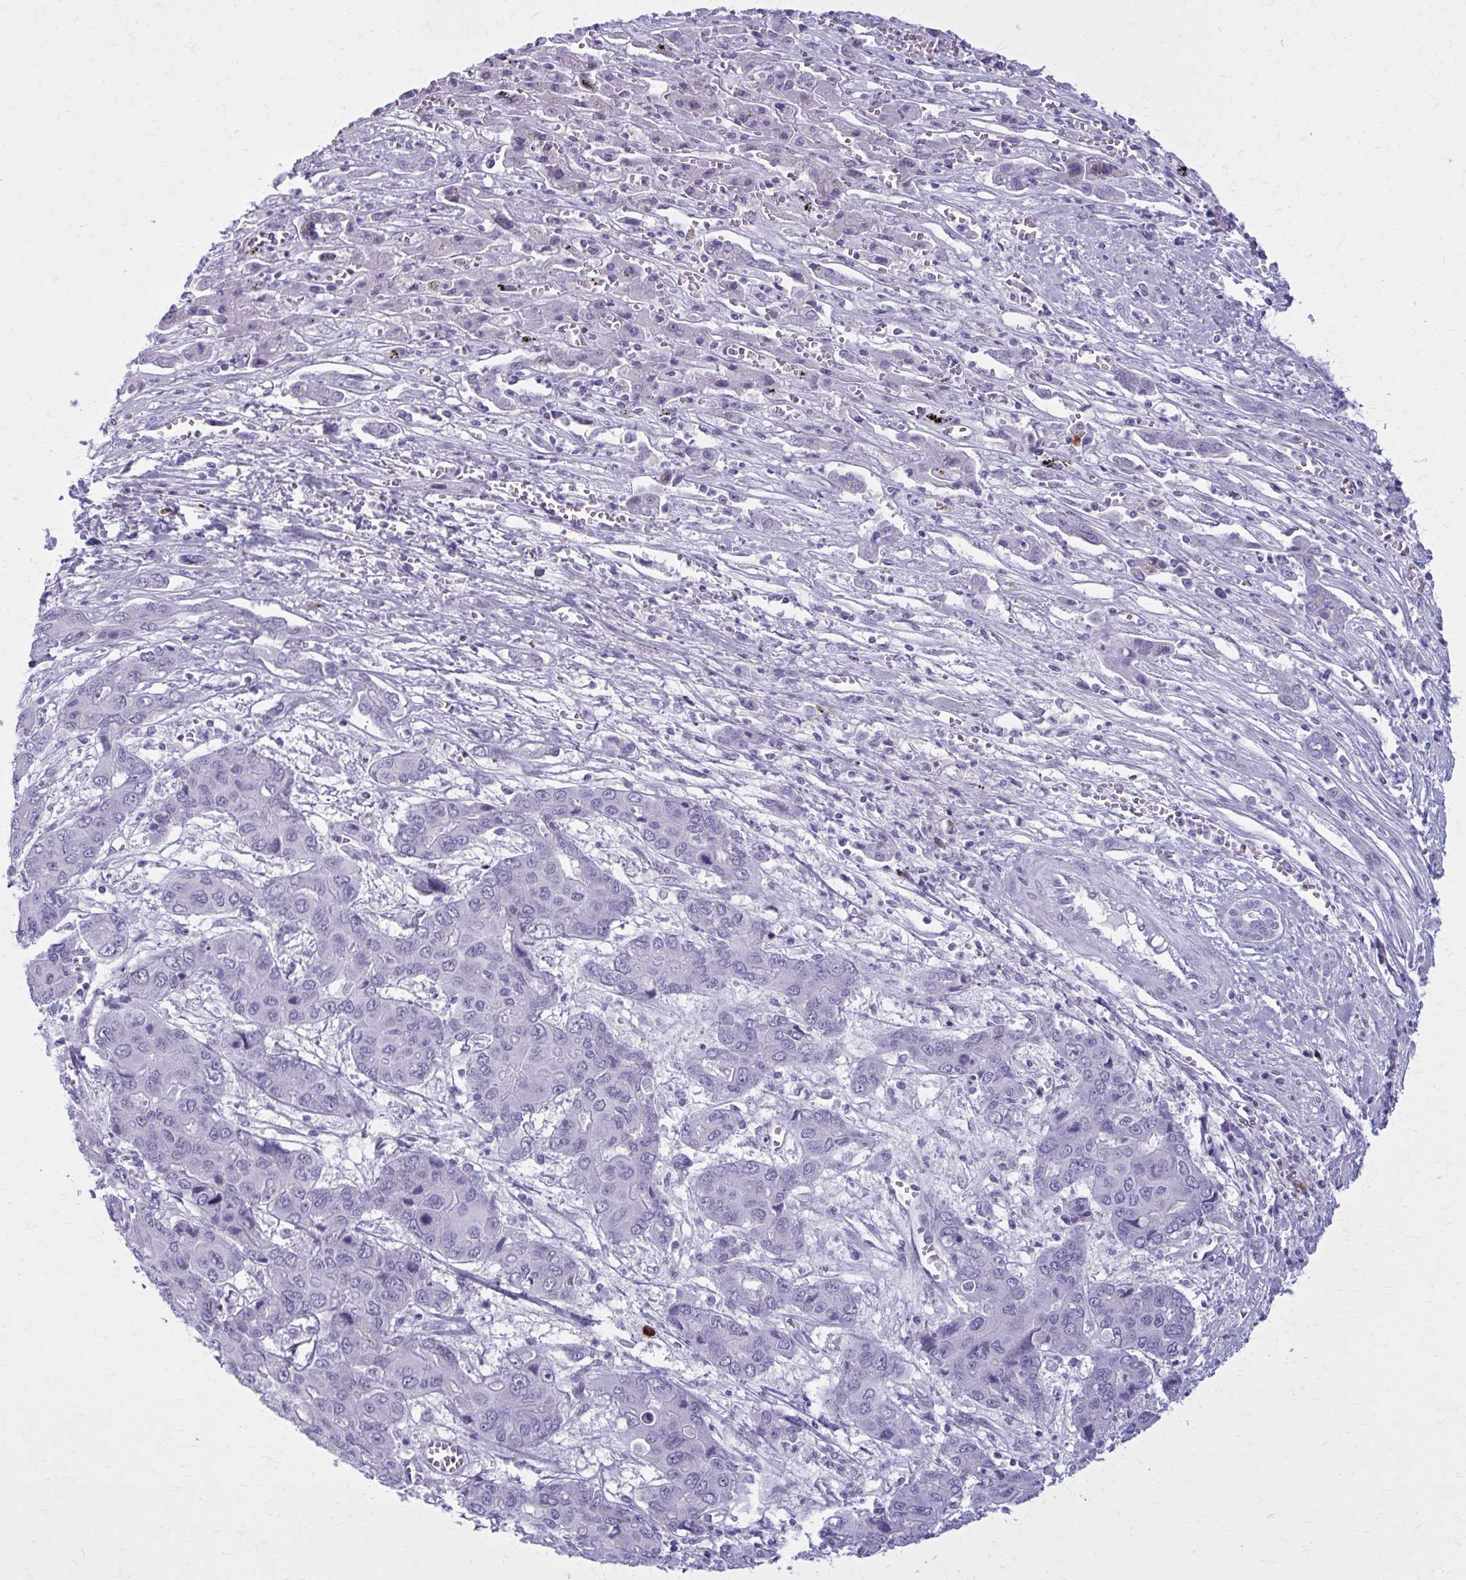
{"staining": {"intensity": "negative", "quantity": "none", "location": "none"}, "tissue": "liver cancer", "cell_type": "Tumor cells", "image_type": "cancer", "snomed": [{"axis": "morphology", "description": "Cholangiocarcinoma"}, {"axis": "topography", "description": "Liver"}], "caption": "An immunohistochemistry image of liver cholangiocarcinoma is shown. There is no staining in tumor cells of liver cholangiocarcinoma.", "gene": "ZDHHC7", "patient": {"sex": "male", "age": 67}}